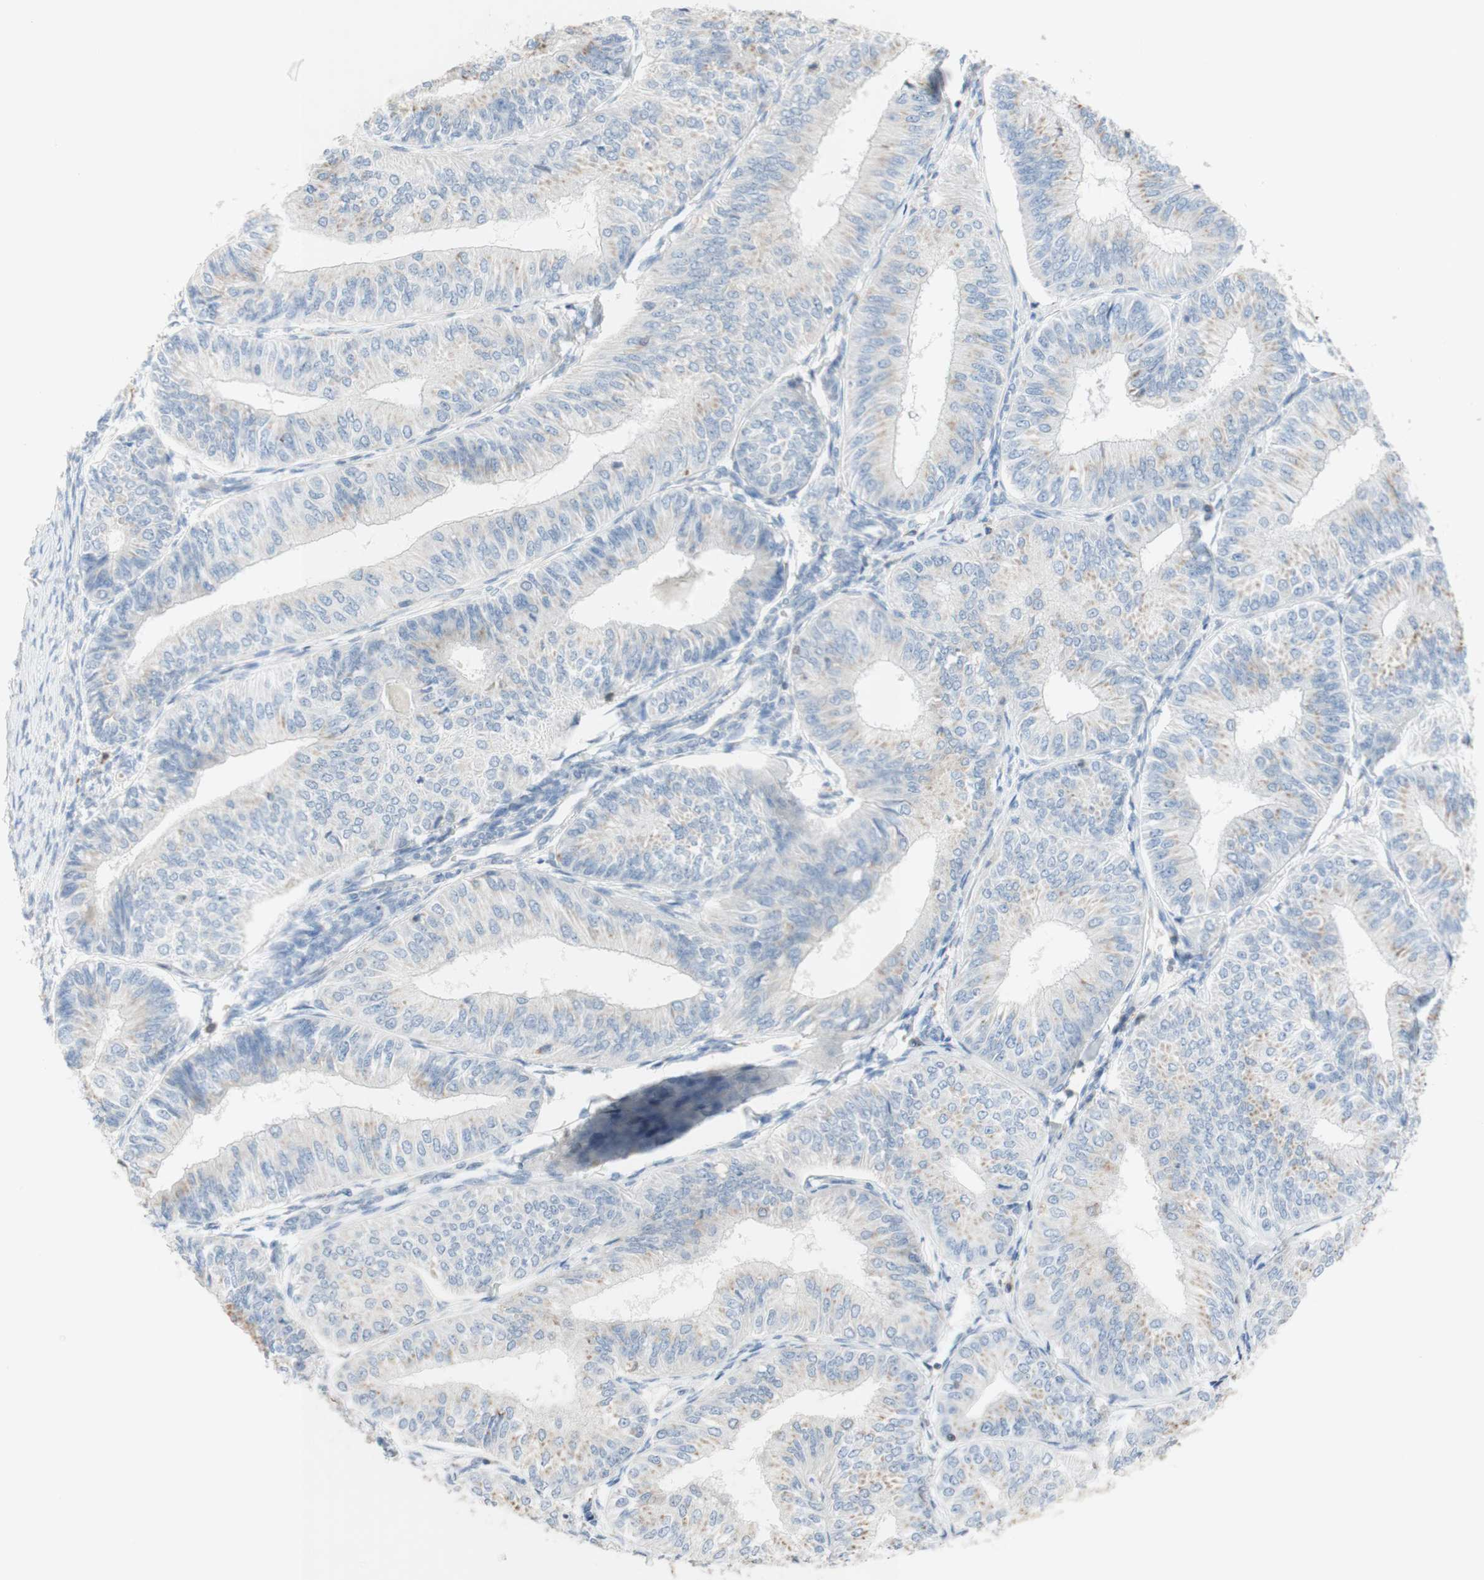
{"staining": {"intensity": "negative", "quantity": "none", "location": "none"}, "tissue": "endometrial cancer", "cell_type": "Tumor cells", "image_type": "cancer", "snomed": [{"axis": "morphology", "description": "Adenocarcinoma, NOS"}, {"axis": "topography", "description": "Endometrium"}], "caption": "Tumor cells are negative for brown protein staining in endometrial cancer (adenocarcinoma).", "gene": "SPINK6", "patient": {"sex": "female", "age": 58}}